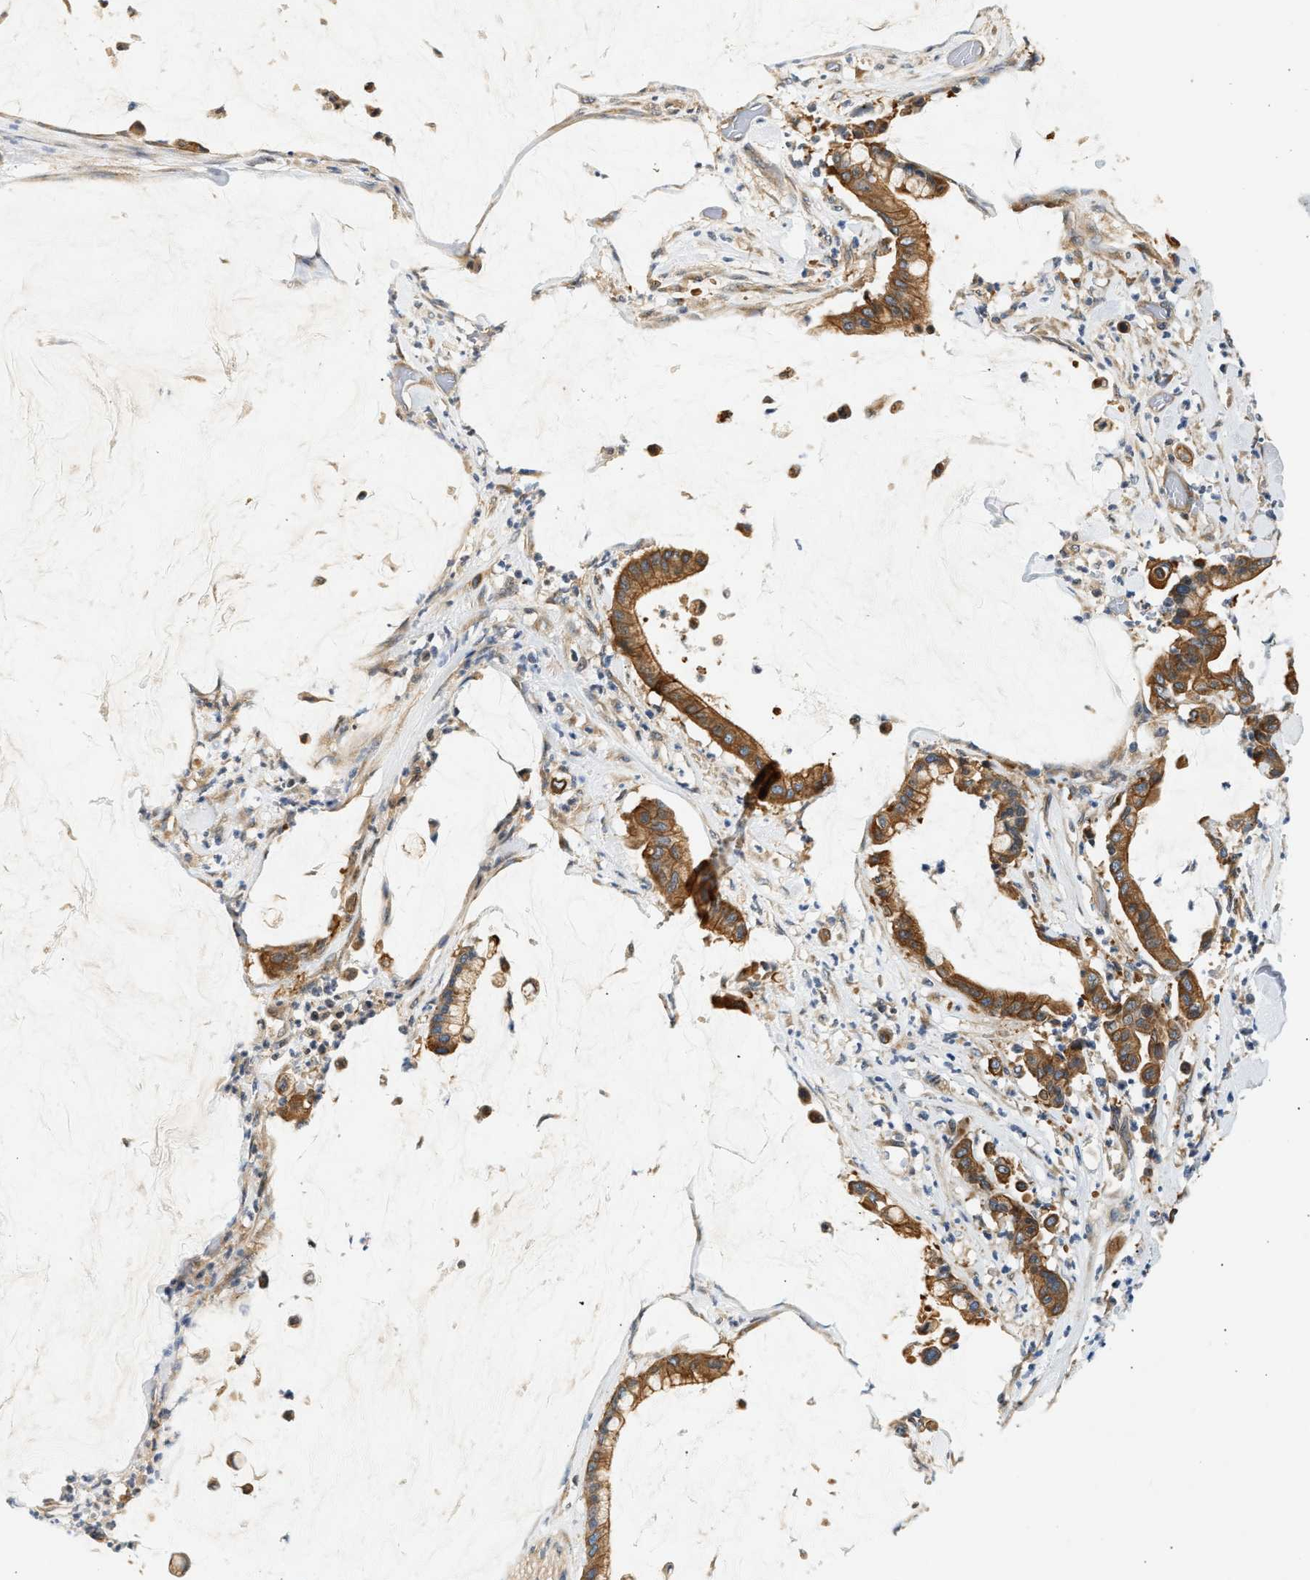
{"staining": {"intensity": "strong", "quantity": ">75%", "location": "cytoplasmic/membranous"}, "tissue": "pancreatic cancer", "cell_type": "Tumor cells", "image_type": "cancer", "snomed": [{"axis": "morphology", "description": "Adenocarcinoma, NOS"}, {"axis": "topography", "description": "Pancreas"}], "caption": "Brown immunohistochemical staining in human pancreatic cancer (adenocarcinoma) reveals strong cytoplasmic/membranous expression in about >75% of tumor cells. (Brightfield microscopy of DAB IHC at high magnification).", "gene": "WDR31", "patient": {"sex": "male", "age": 41}}